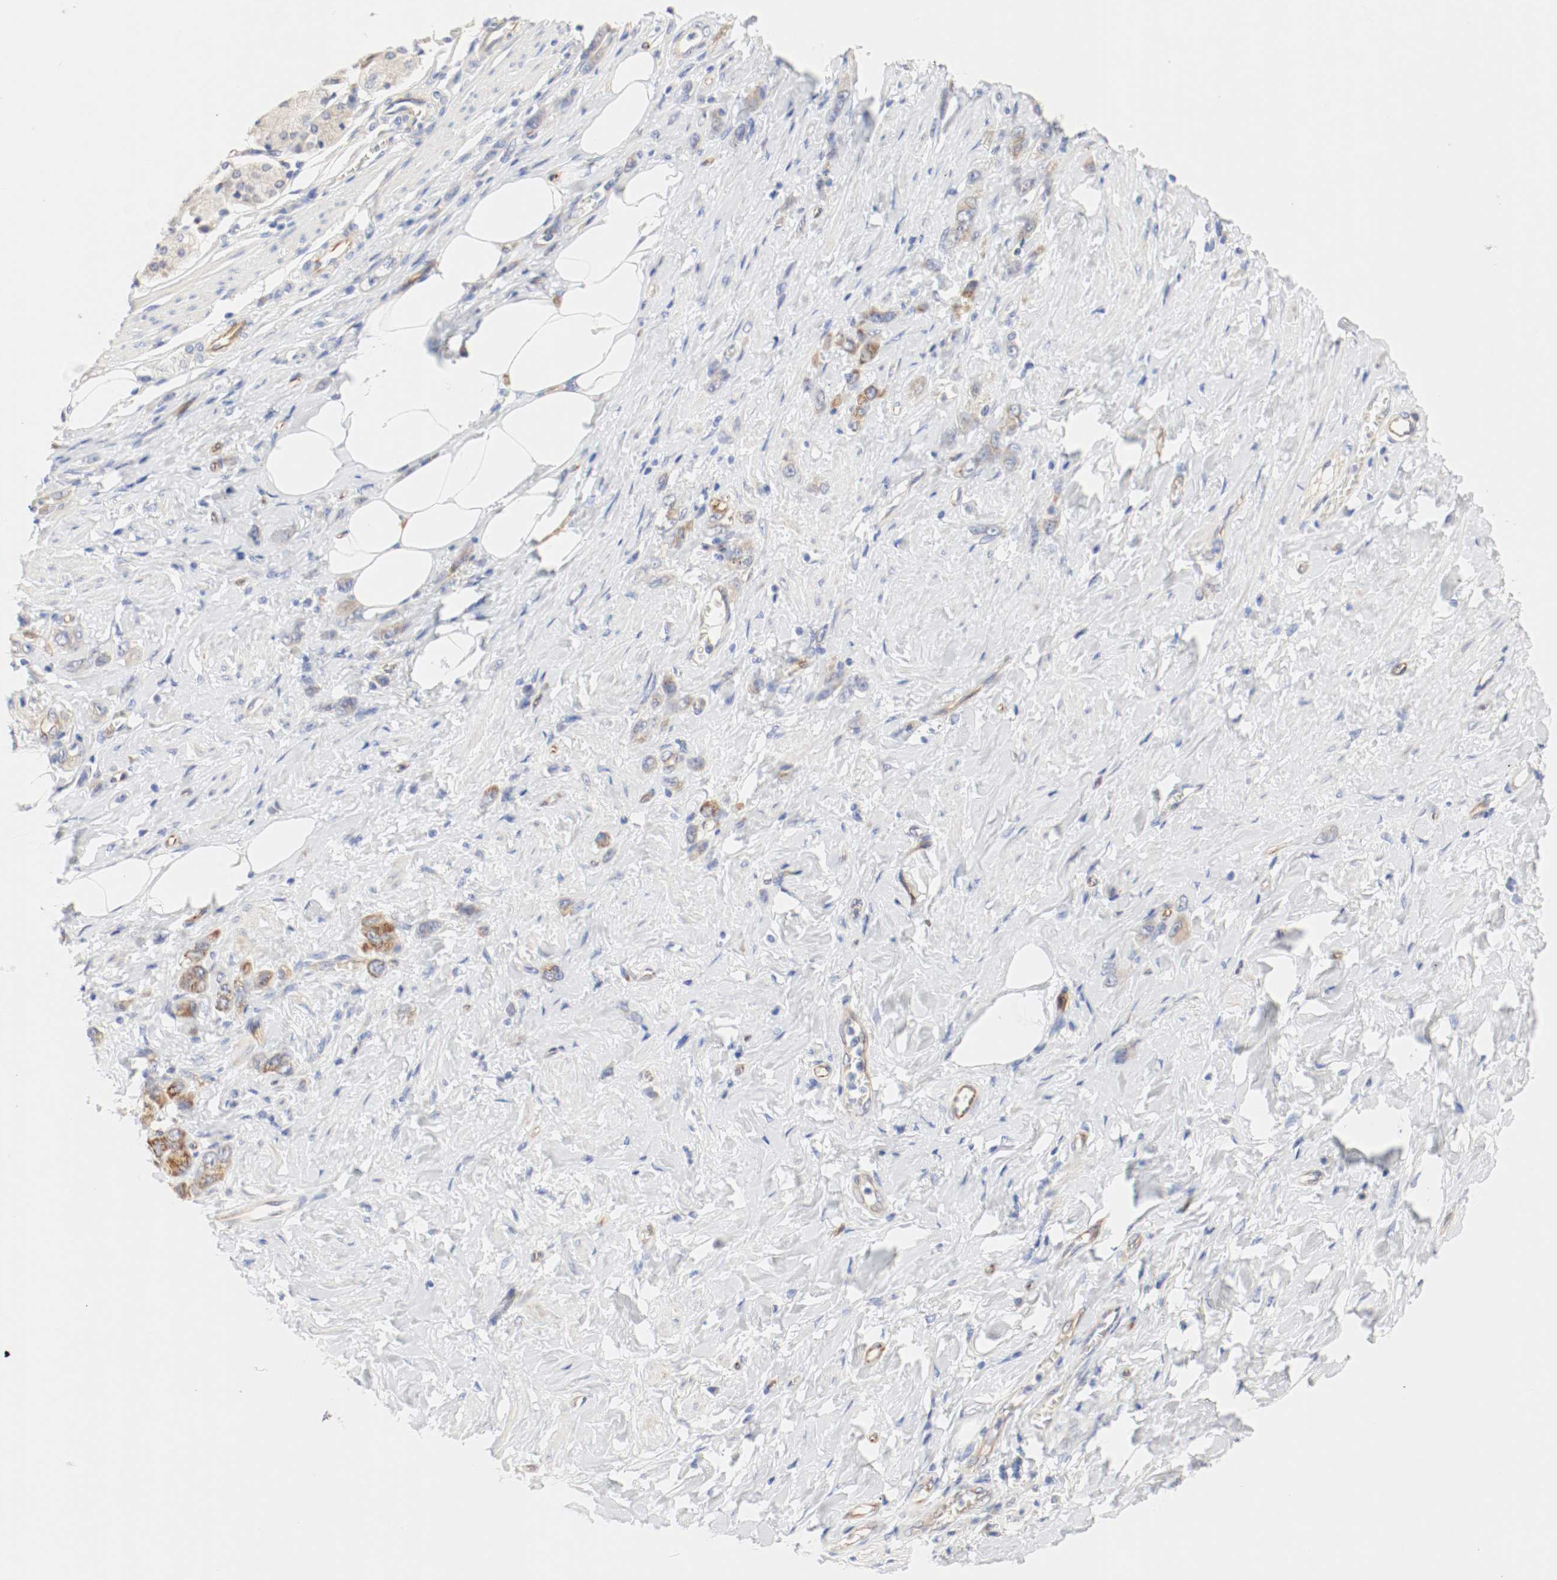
{"staining": {"intensity": "moderate", "quantity": ">75%", "location": "cytoplasmic/membranous"}, "tissue": "stomach cancer", "cell_type": "Tumor cells", "image_type": "cancer", "snomed": [{"axis": "morphology", "description": "Adenocarcinoma, NOS"}, {"axis": "topography", "description": "Stomach"}], "caption": "IHC histopathology image of human adenocarcinoma (stomach) stained for a protein (brown), which displays medium levels of moderate cytoplasmic/membranous positivity in approximately >75% of tumor cells.", "gene": "GIT1", "patient": {"sex": "male", "age": 82}}